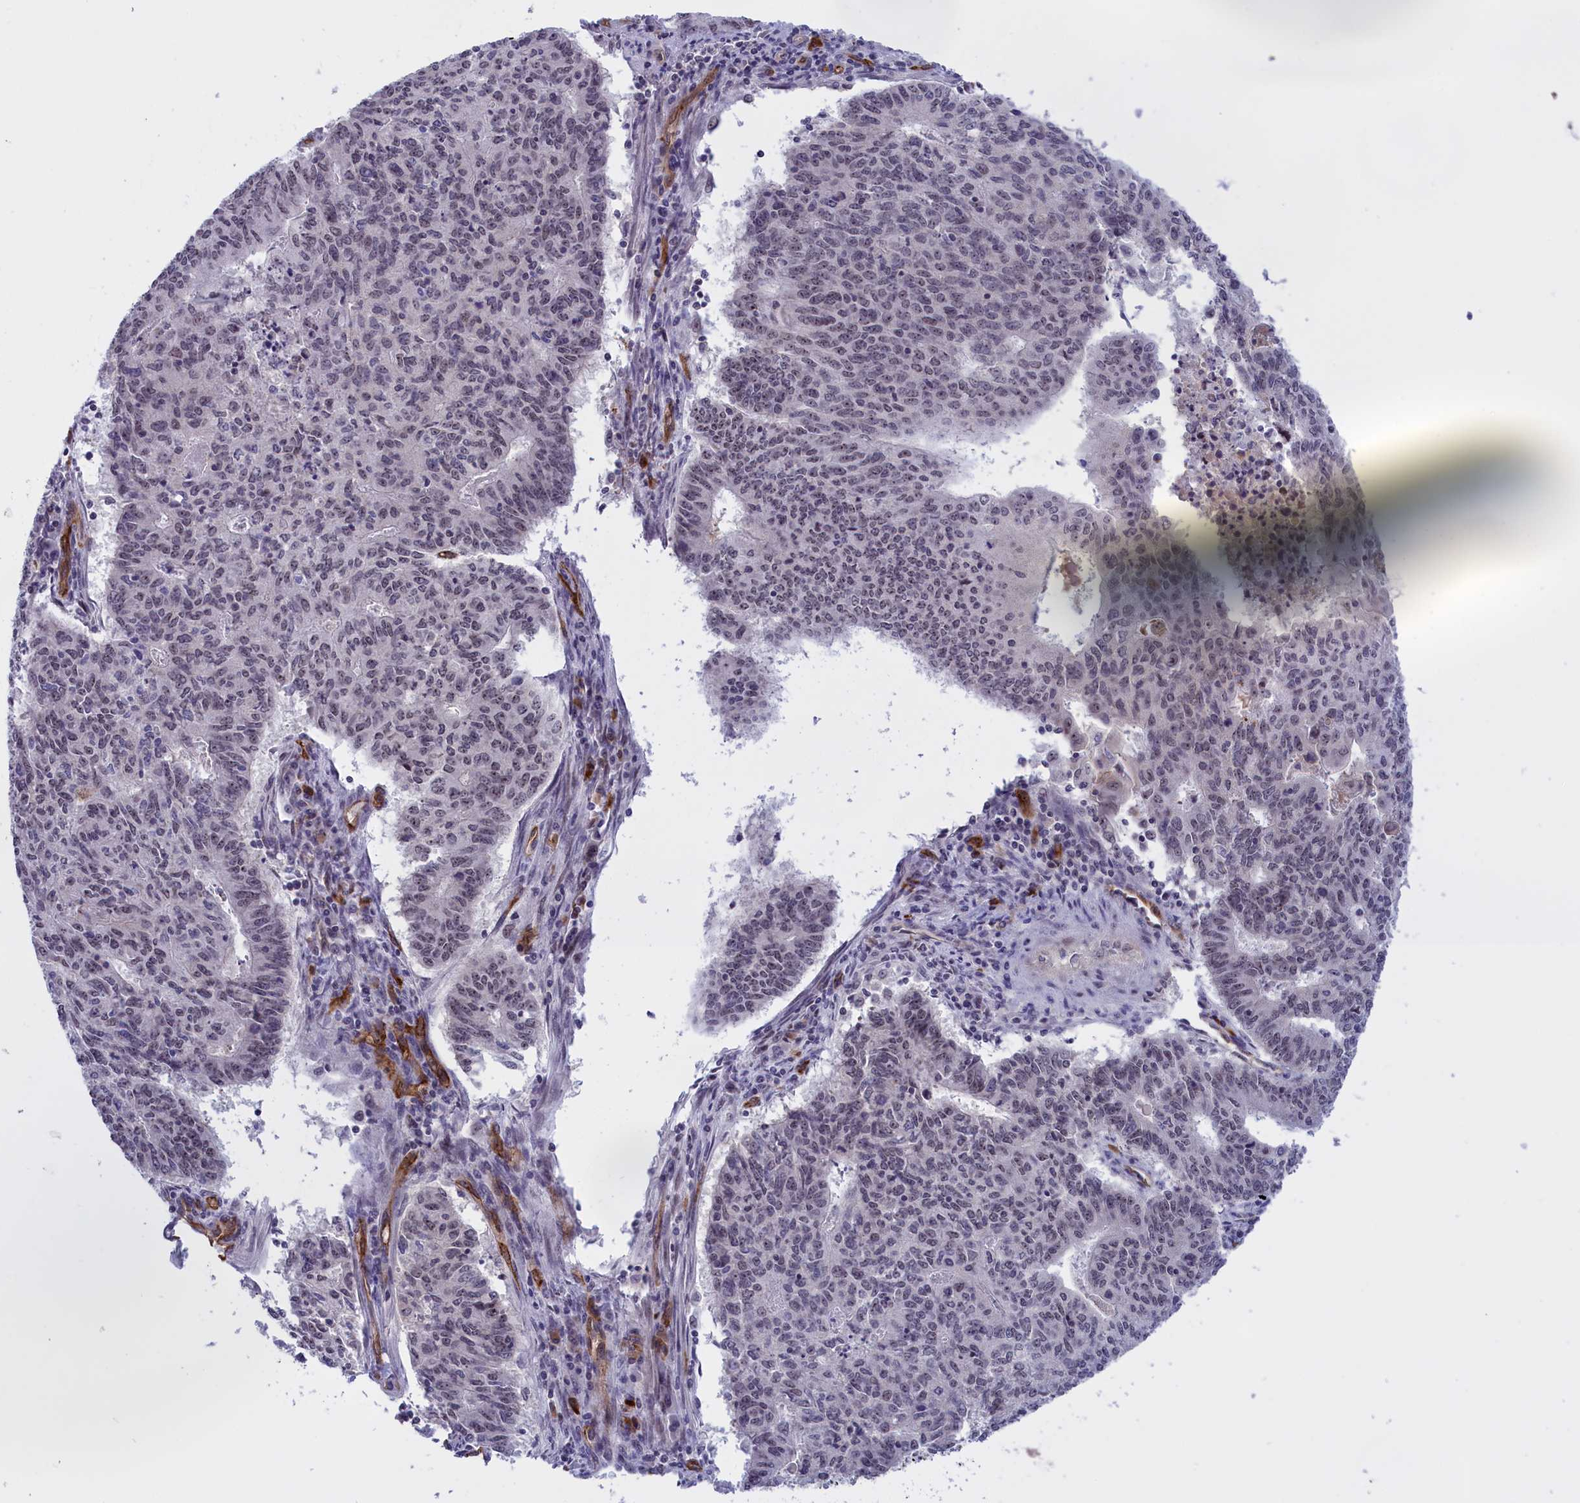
{"staining": {"intensity": "weak", "quantity": "25%-75%", "location": "nuclear"}, "tissue": "endometrial cancer", "cell_type": "Tumor cells", "image_type": "cancer", "snomed": [{"axis": "morphology", "description": "Adenocarcinoma, NOS"}, {"axis": "topography", "description": "Endometrium"}], "caption": "The micrograph shows a brown stain indicating the presence of a protein in the nuclear of tumor cells in endometrial cancer.", "gene": "MPND", "patient": {"sex": "female", "age": 59}}